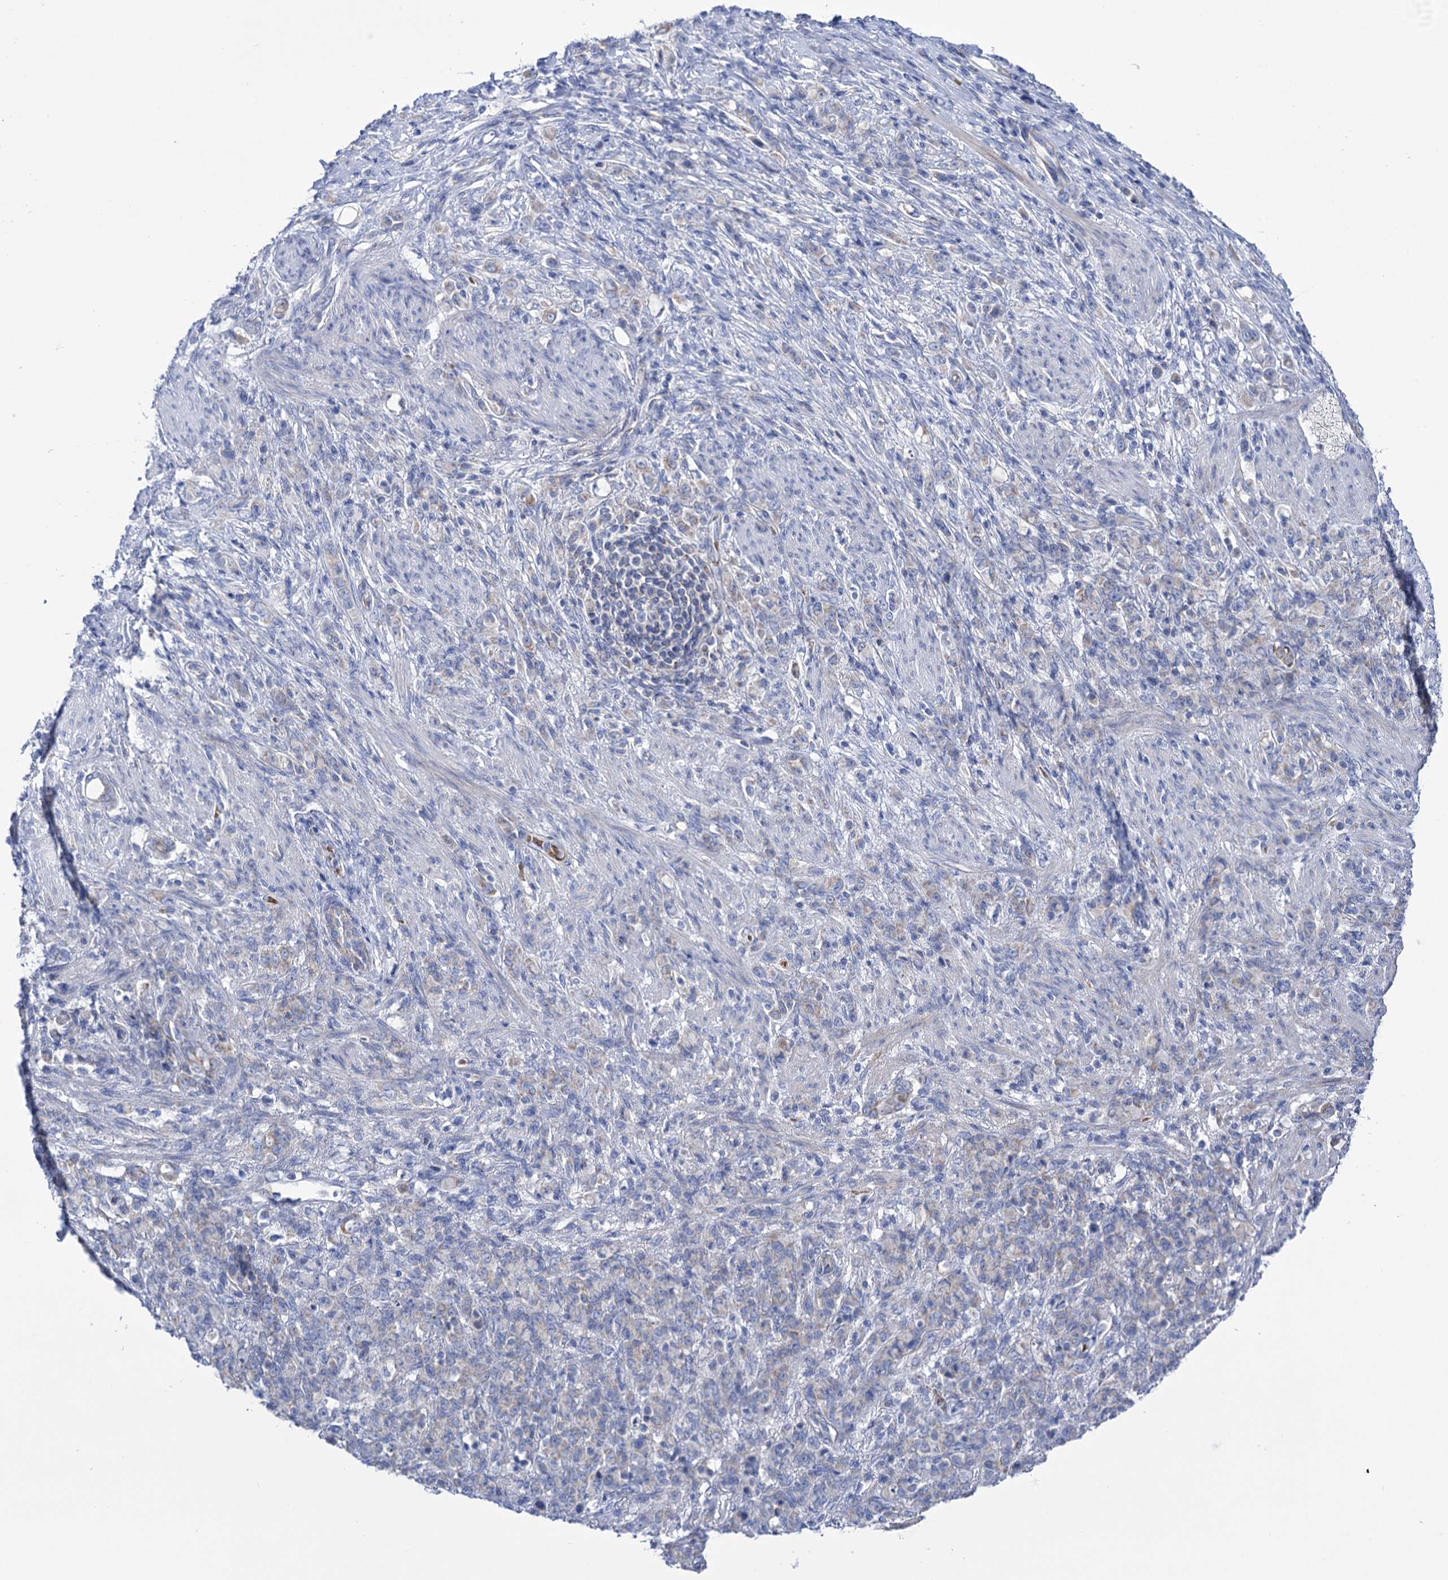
{"staining": {"intensity": "negative", "quantity": "none", "location": "none"}, "tissue": "stomach cancer", "cell_type": "Tumor cells", "image_type": "cancer", "snomed": [{"axis": "morphology", "description": "Adenocarcinoma, NOS"}, {"axis": "topography", "description": "Stomach"}], "caption": "Stomach adenocarcinoma was stained to show a protein in brown. There is no significant expression in tumor cells.", "gene": "YARS2", "patient": {"sex": "female", "age": 79}}